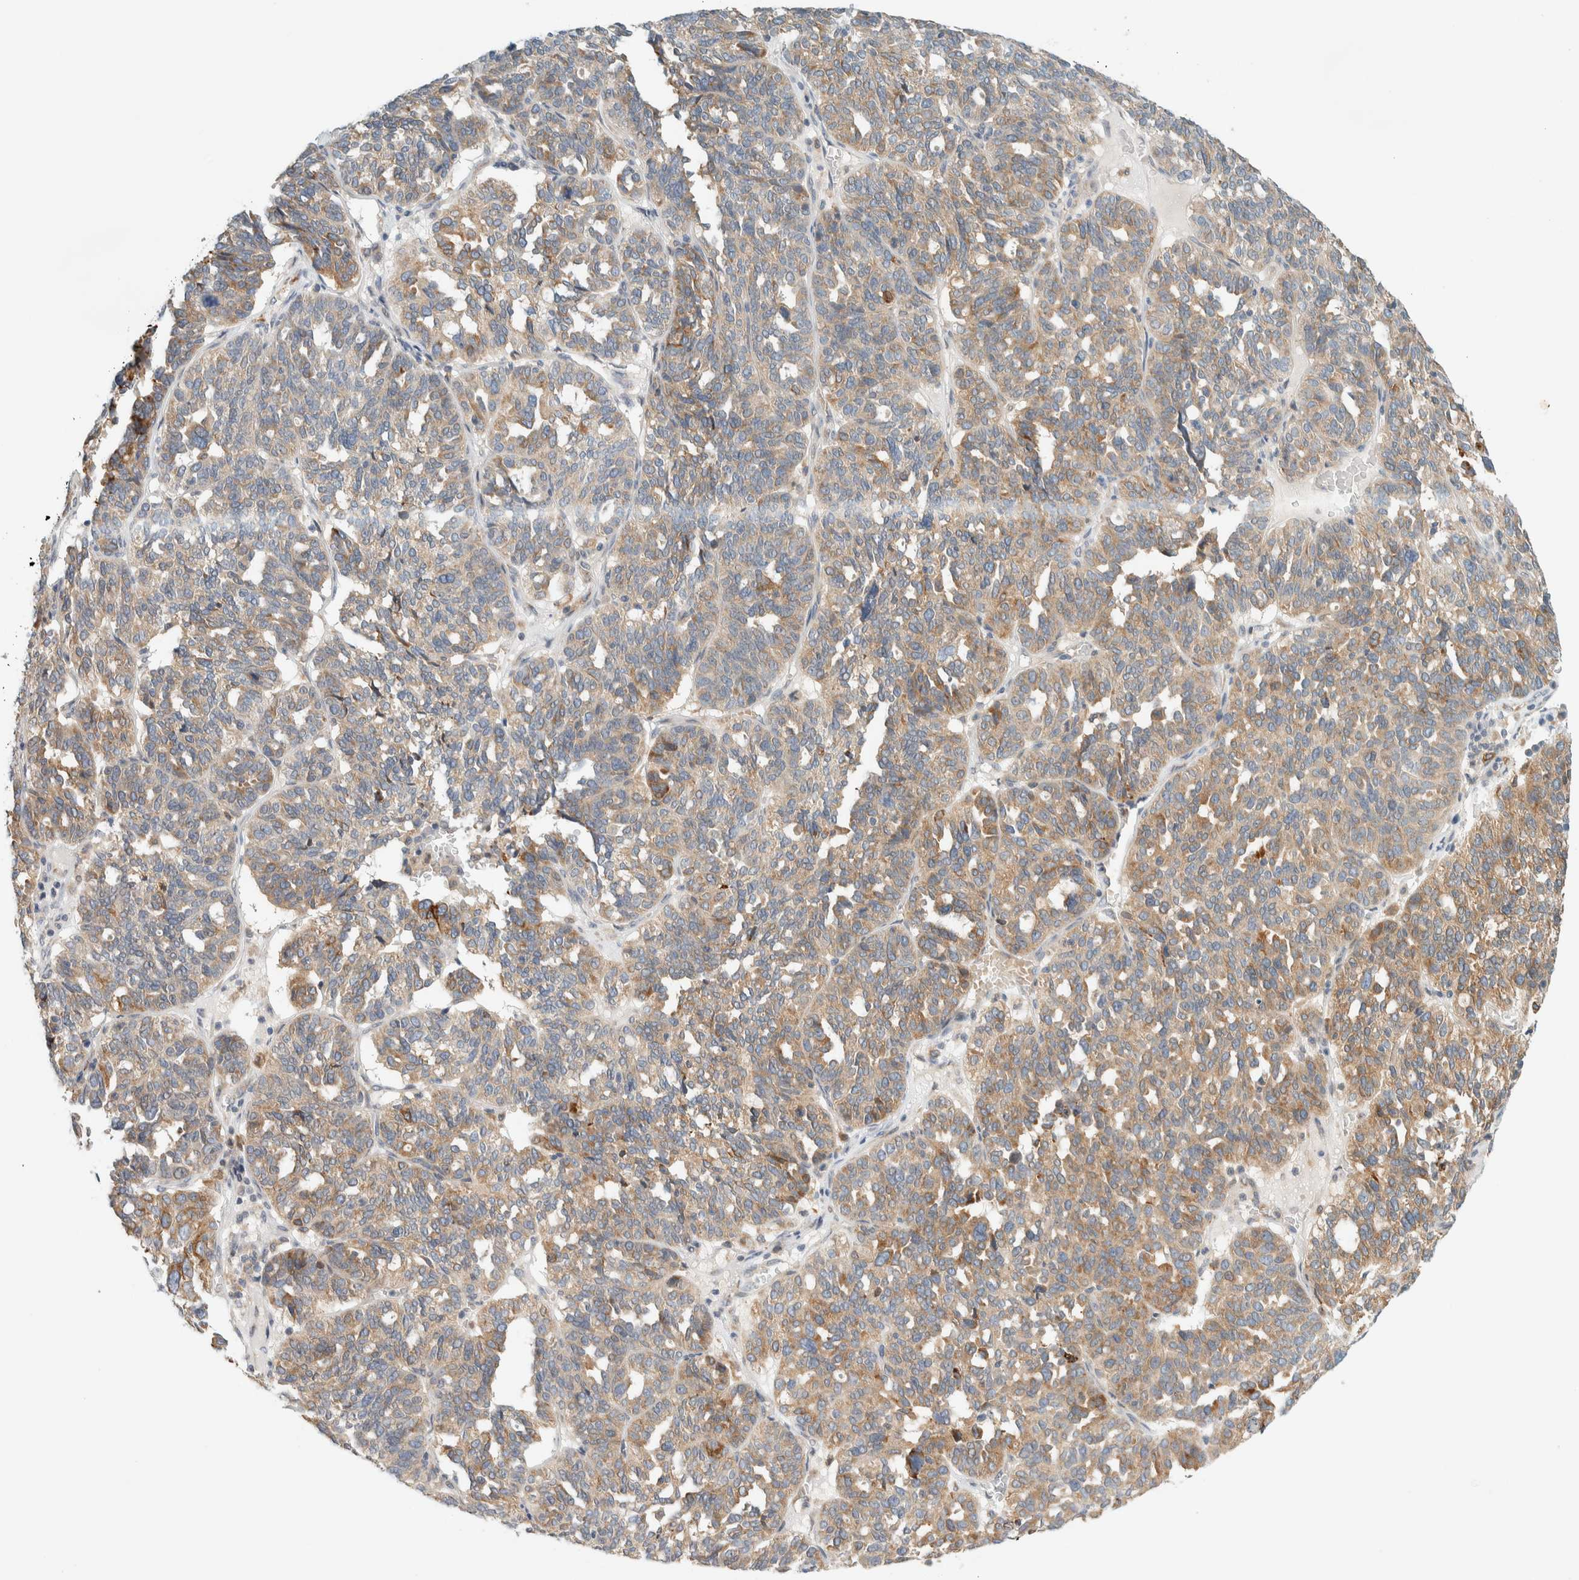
{"staining": {"intensity": "moderate", "quantity": ">75%", "location": "cytoplasmic/membranous"}, "tissue": "ovarian cancer", "cell_type": "Tumor cells", "image_type": "cancer", "snomed": [{"axis": "morphology", "description": "Cystadenocarcinoma, serous, NOS"}, {"axis": "topography", "description": "Ovary"}], "caption": "Human ovarian cancer (serous cystadenocarcinoma) stained for a protein (brown) displays moderate cytoplasmic/membranous positive positivity in about >75% of tumor cells.", "gene": "SUMF2", "patient": {"sex": "female", "age": 59}}